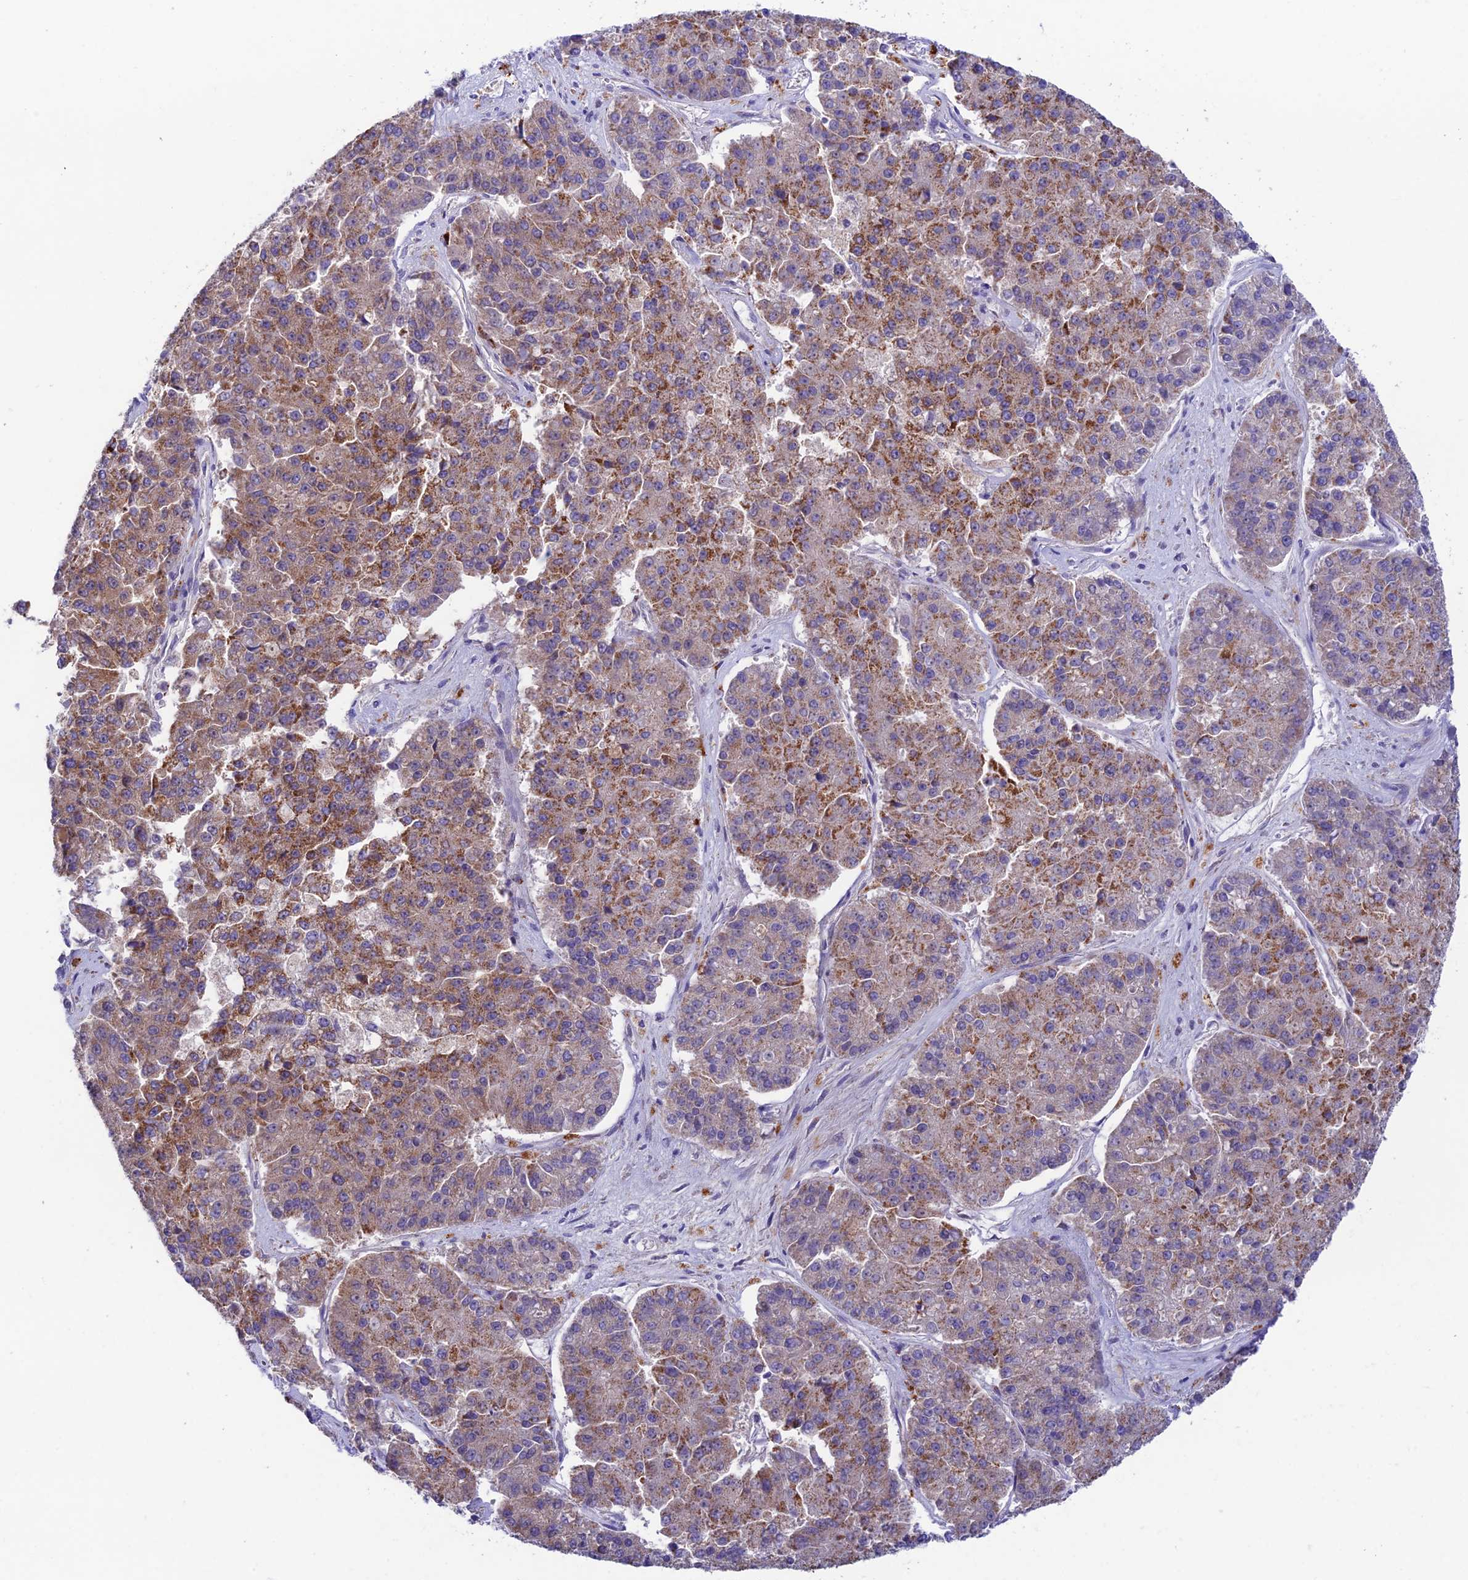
{"staining": {"intensity": "moderate", "quantity": "25%-75%", "location": "cytoplasmic/membranous"}, "tissue": "pancreatic cancer", "cell_type": "Tumor cells", "image_type": "cancer", "snomed": [{"axis": "morphology", "description": "Adenocarcinoma, NOS"}, {"axis": "topography", "description": "Pancreas"}], "caption": "About 25%-75% of tumor cells in pancreatic cancer (adenocarcinoma) exhibit moderate cytoplasmic/membranous protein staining as visualized by brown immunohistochemical staining.", "gene": "HSDL2", "patient": {"sex": "male", "age": 50}}